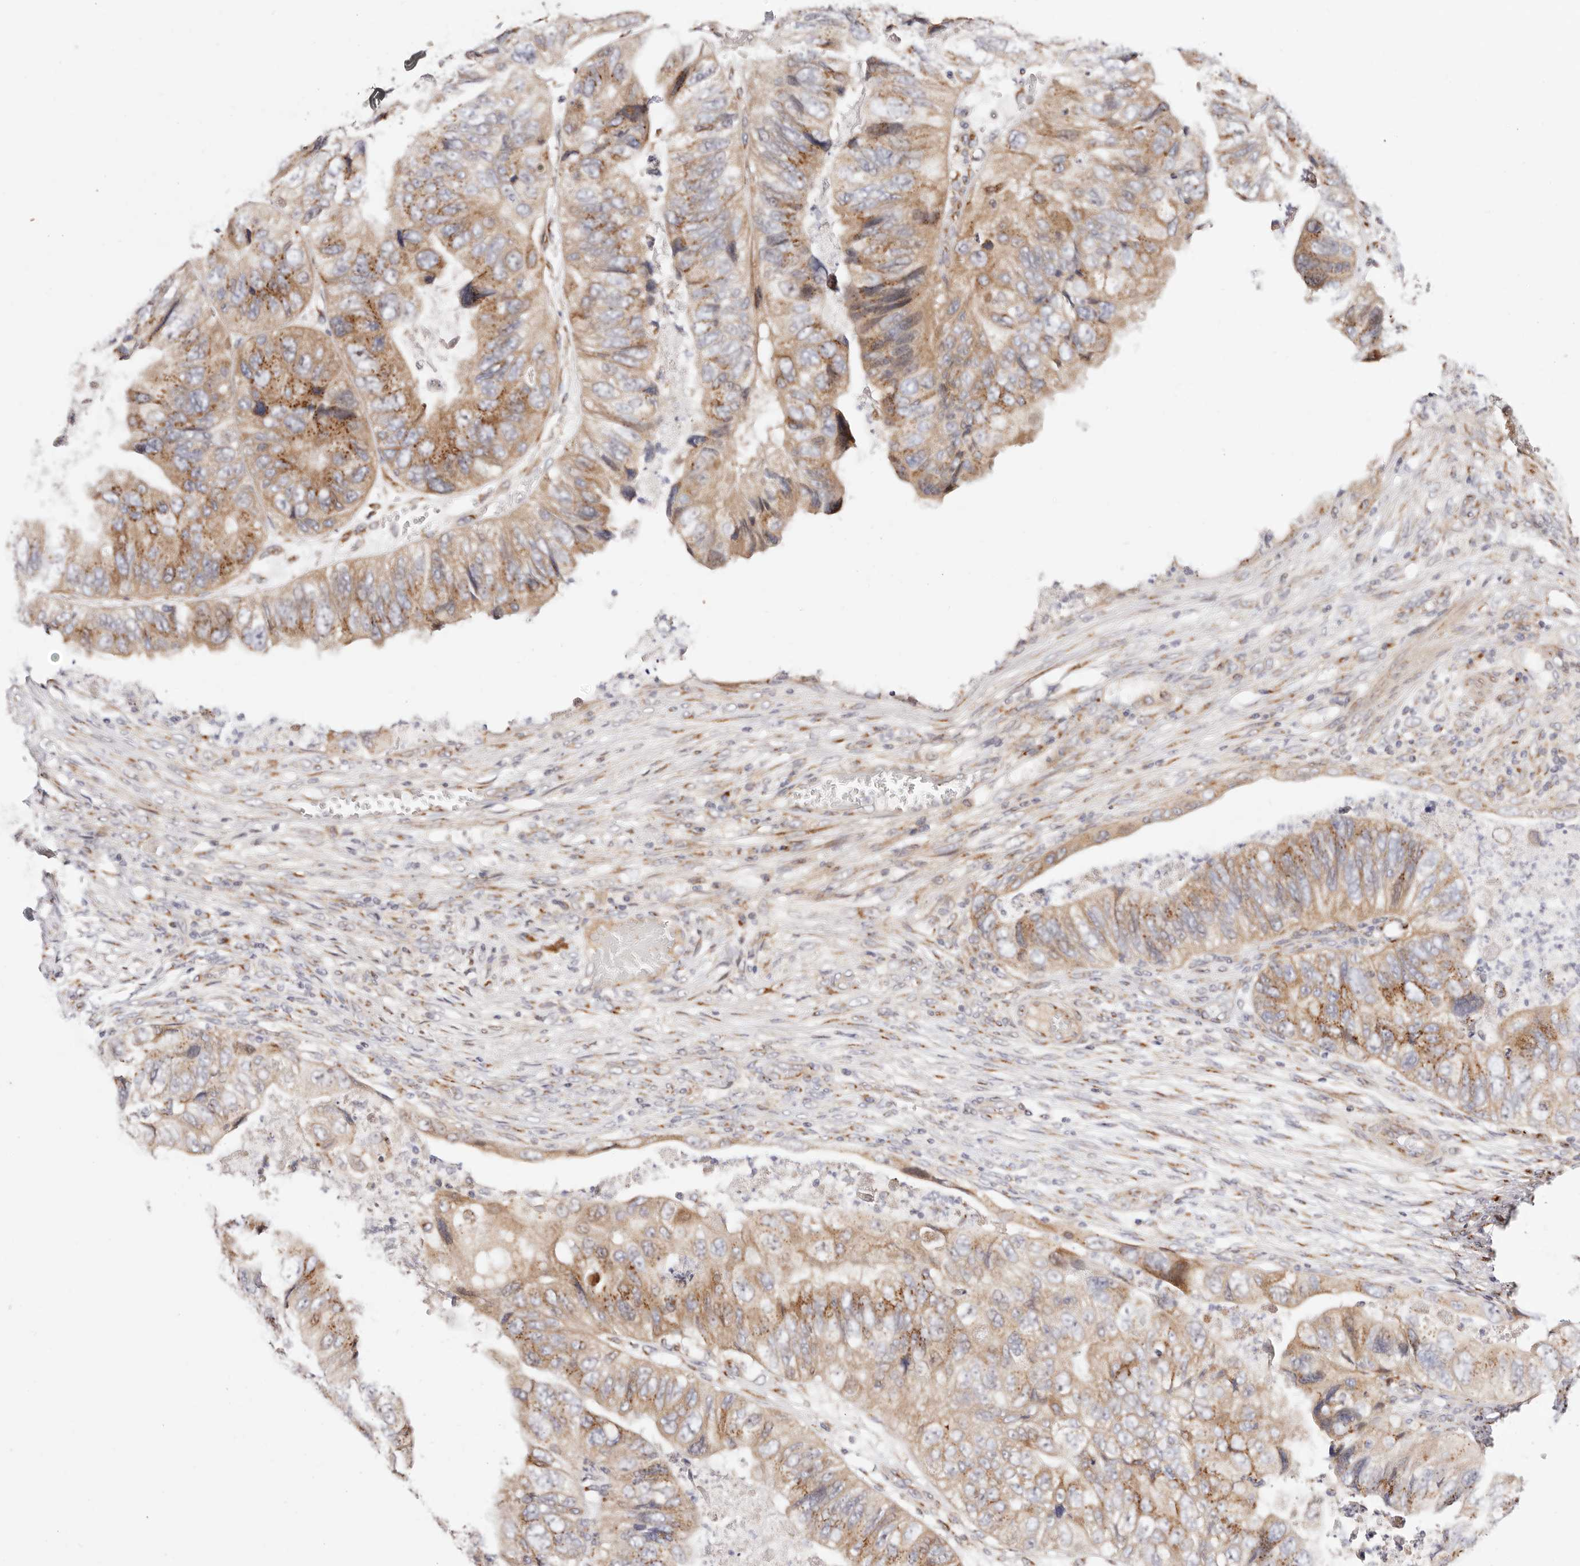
{"staining": {"intensity": "moderate", "quantity": ">75%", "location": "cytoplasmic/membranous"}, "tissue": "colorectal cancer", "cell_type": "Tumor cells", "image_type": "cancer", "snomed": [{"axis": "morphology", "description": "Adenocarcinoma, NOS"}, {"axis": "topography", "description": "Rectum"}], "caption": "IHC histopathology image of neoplastic tissue: adenocarcinoma (colorectal) stained using immunohistochemistry (IHC) displays medium levels of moderate protein expression localized specifically in the cytoplasmic/membranous of tumor cells, appearing as a cytoplasmic/membranous brown color.", "gene": "MAPK6", "patient": {"sex": "male", "age": 63}}